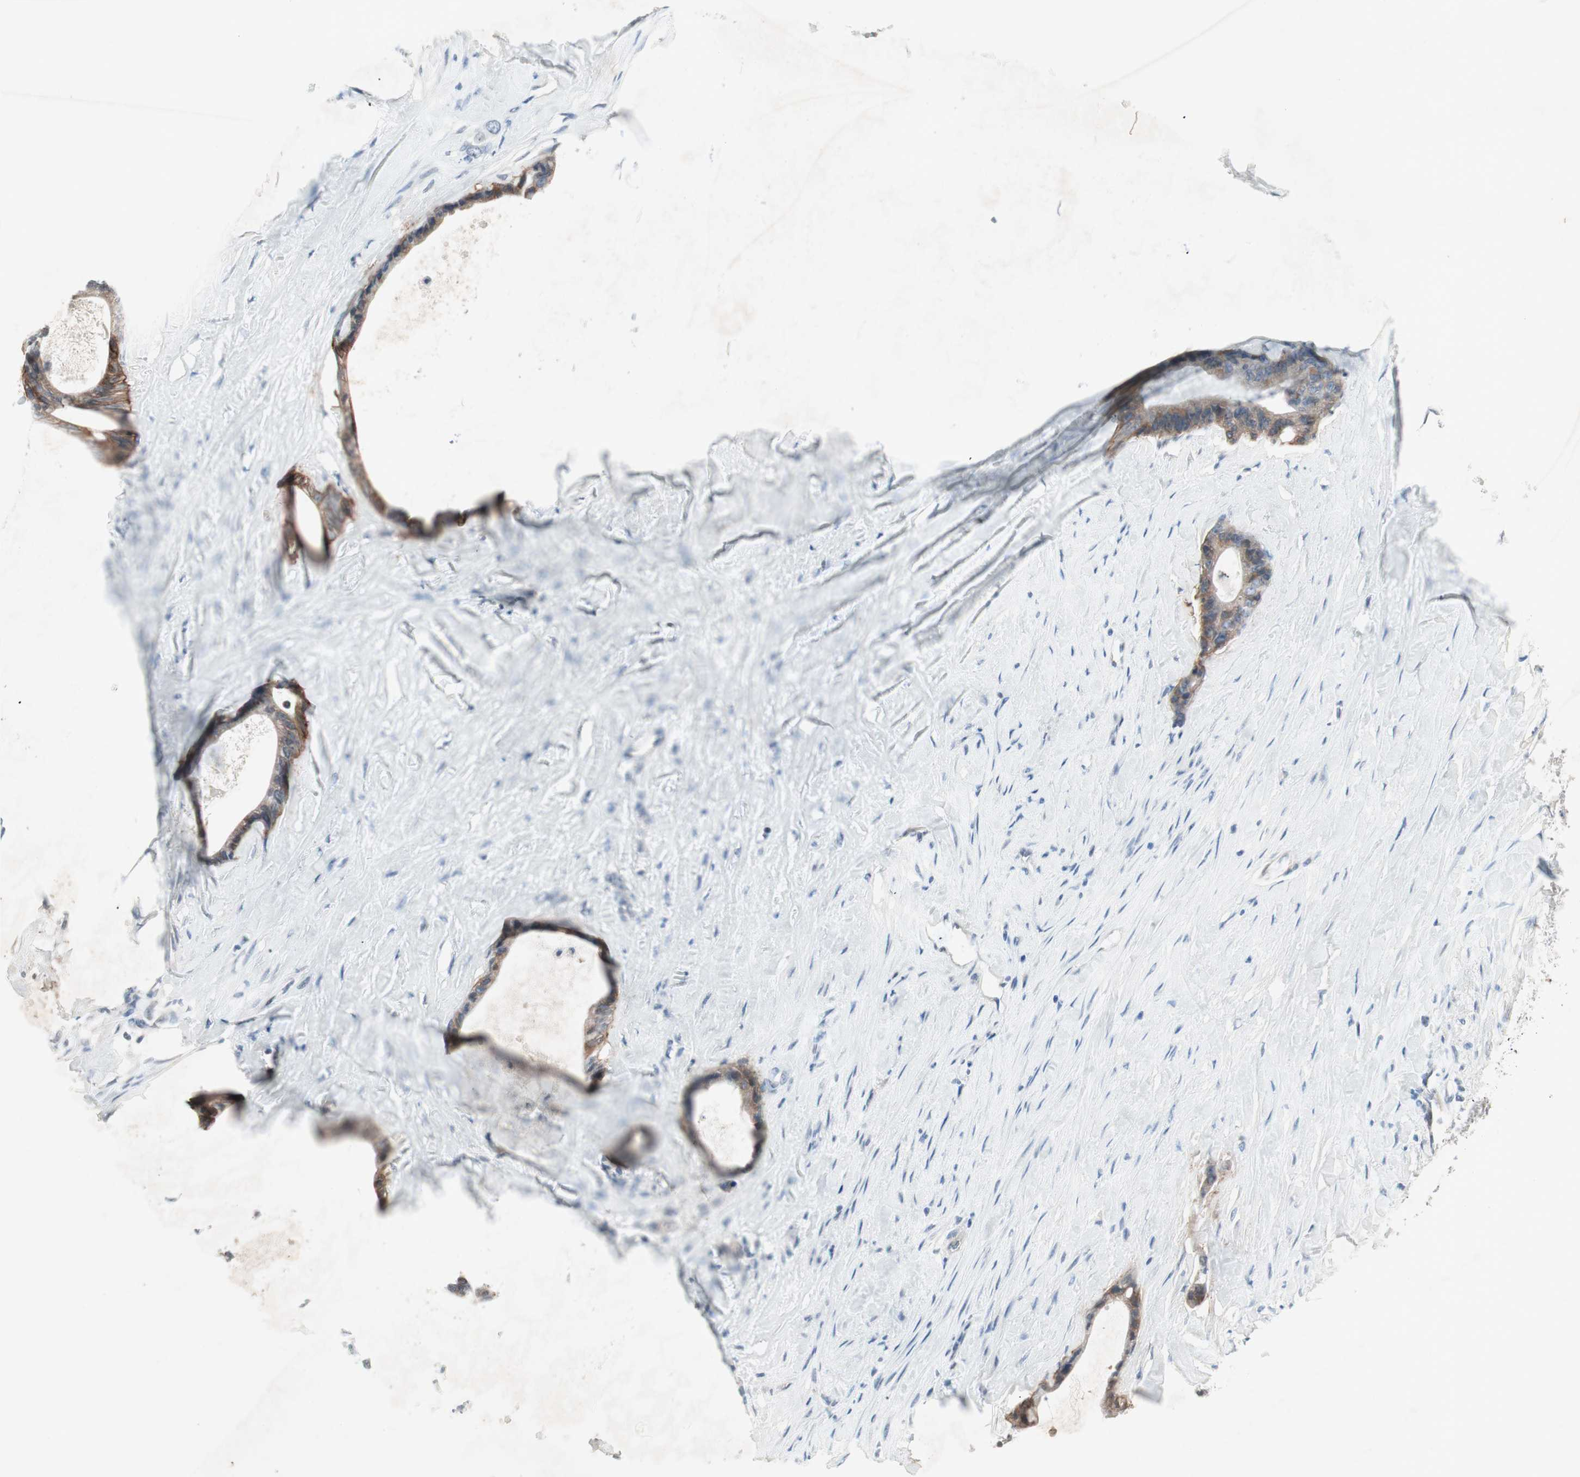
{"staining": {"intensity": "moderate", "quantity": "25%-75%", "location": "cytoplasmic/membranous"}, "tissue": "liver cancer", "cell_type": "Tumor cells", "image_type": "cancer", "snomed": [{"axis": "morphology", "description": "Cholangiocarcinoma"}, {"axis": "topography", "description": "Liver"}], "caption": "A histopathology image of liver cancer (cholangiocarcinoma) stained for a protein reveals moderate cytoplasmic/membranous brown staining in tumor cells.", "gene": "ITGB4", "patient": {"sex": "female", "age": 55}}